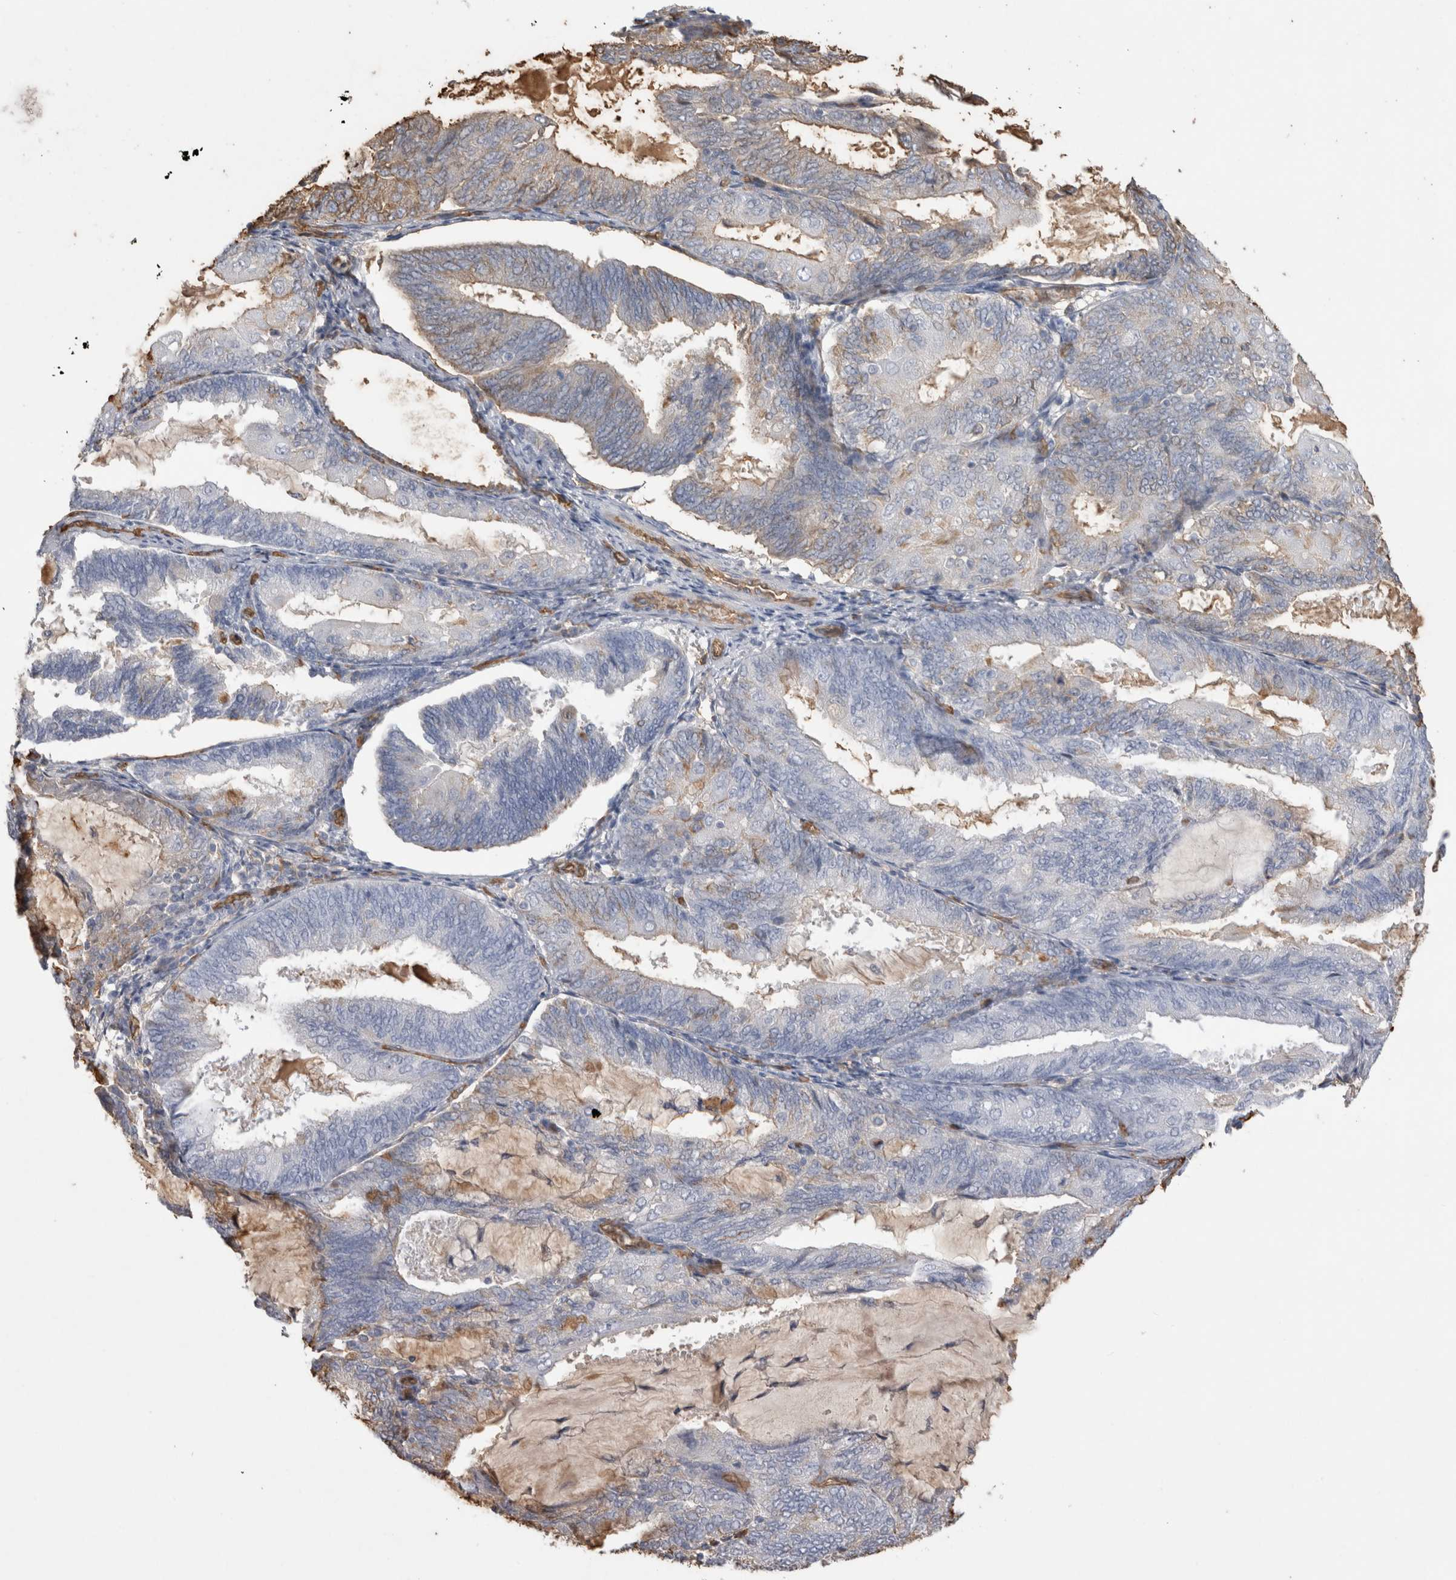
{"staining": {"intensity": "negative", "quantity": "none", "location": "none"}, "tissue": "endometrial cancer", "cell_type": "Tumor cells", "image_type": "cancer", "snomed": [{"axis": "morphology", "description": "Adenocarcinoma, NOS"}, {"axis": "topography", "description": "Endometrium"}], "caption": "Immunohistochemical staining of human endometrial adenocarcinoma exhibits no significant staining in tumor cells.", "gene": "IL17RC", "patient": {"sex": "female", "age": 81}}